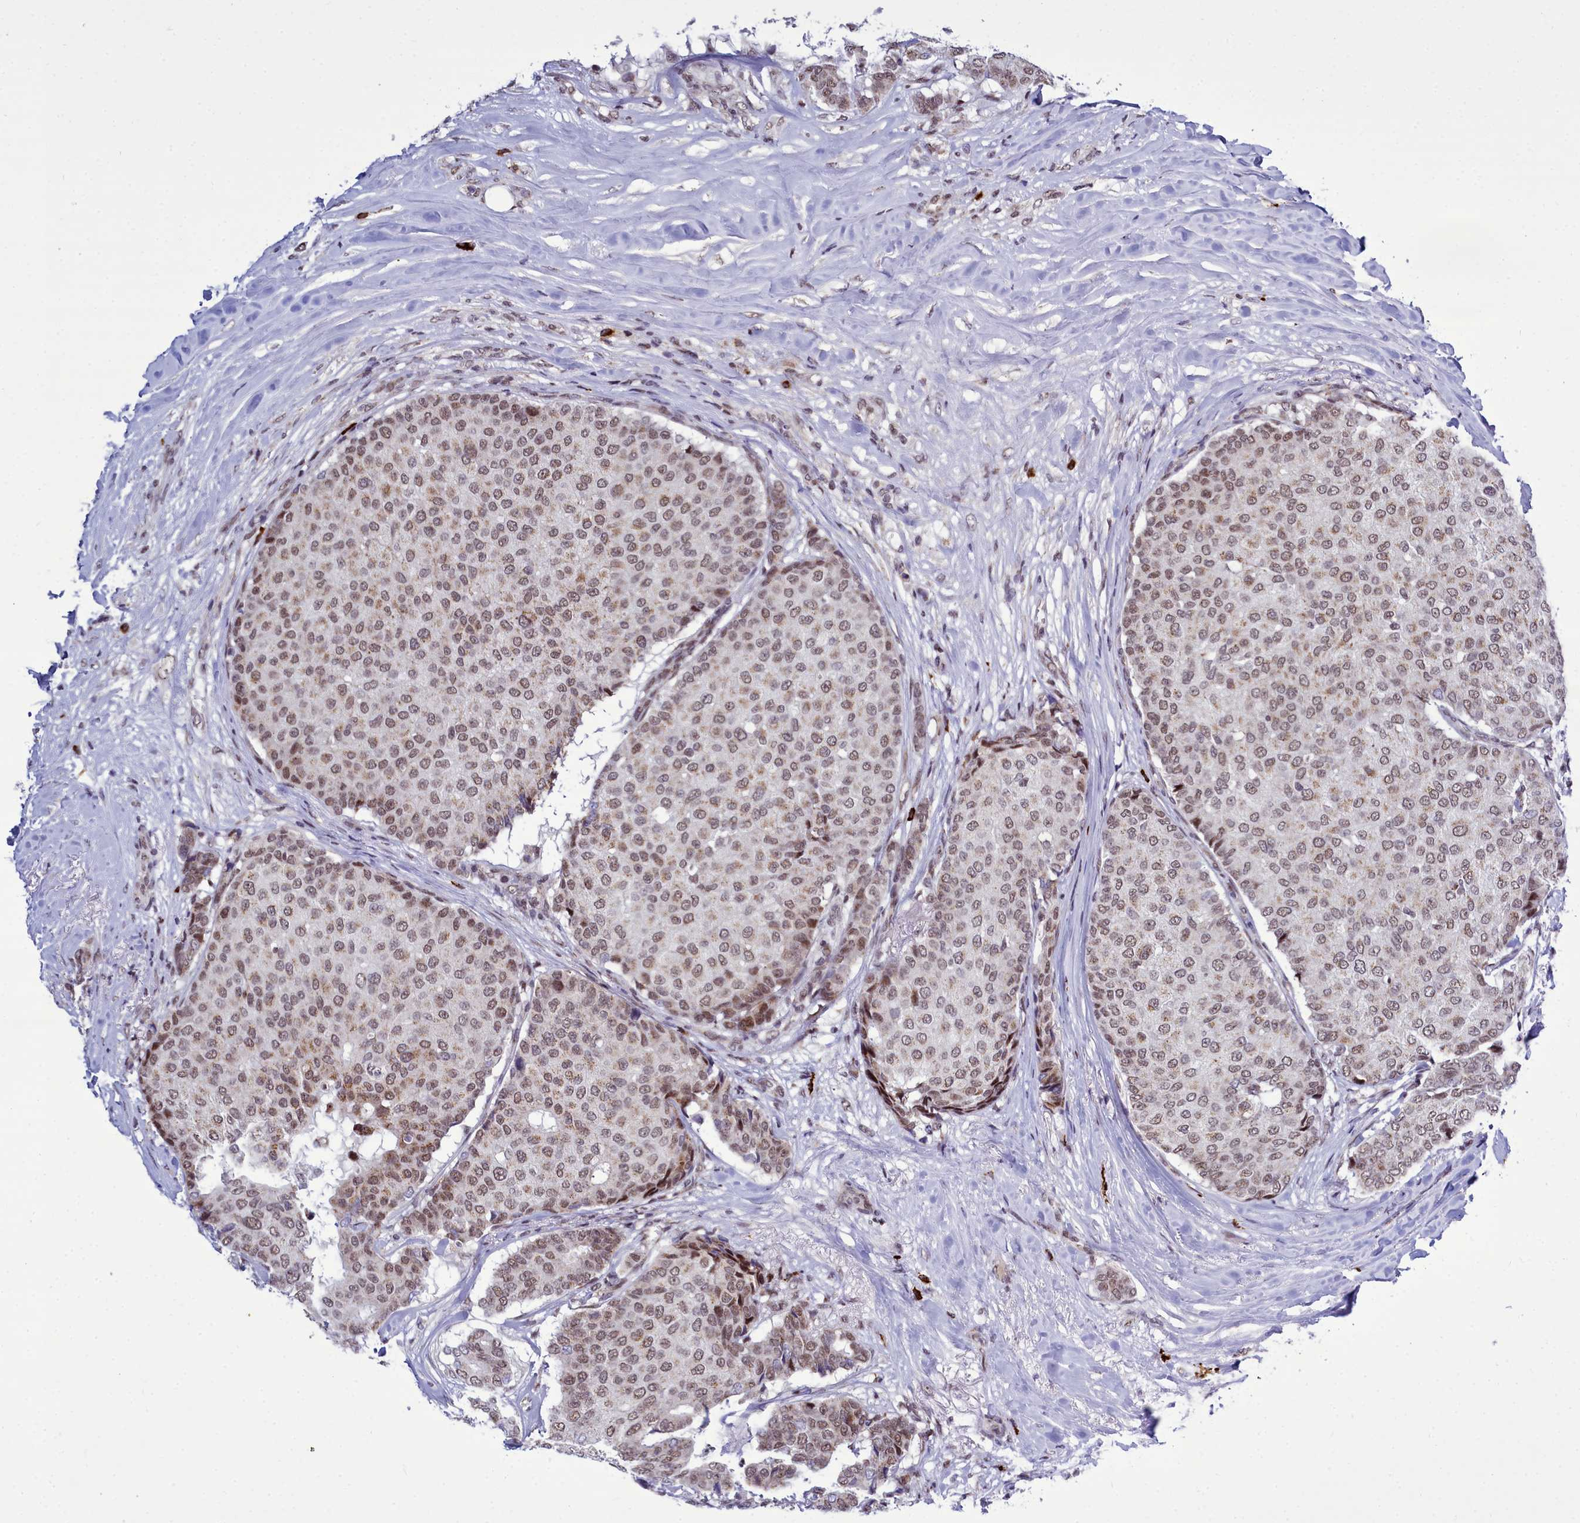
{"staining": {"intensity": "moderate", "quantity": ">75%", "location": "cytoplasmic/membranous,nuclear"}, "tissue": "breast cancer", "cell_type": "Tumor cells", "image_type": "cancer", "snomed": [{"axis": "morphology", "description": "Duct carcinoma"}, {"axis": "topography", "description": "Breast"}], "caption": "Protein staining exhibits moderate cytoplasmic/membranous and nuclear expression in about >75% of tumor cells in invasive ductal carcinoma (breast). Using DAB (brown) and hematoxylin (blue) stains, captured at high magnification using brightfield microscopy.", "gene": "POM121L2", "patient": {"sex": "female", "age": 75}}